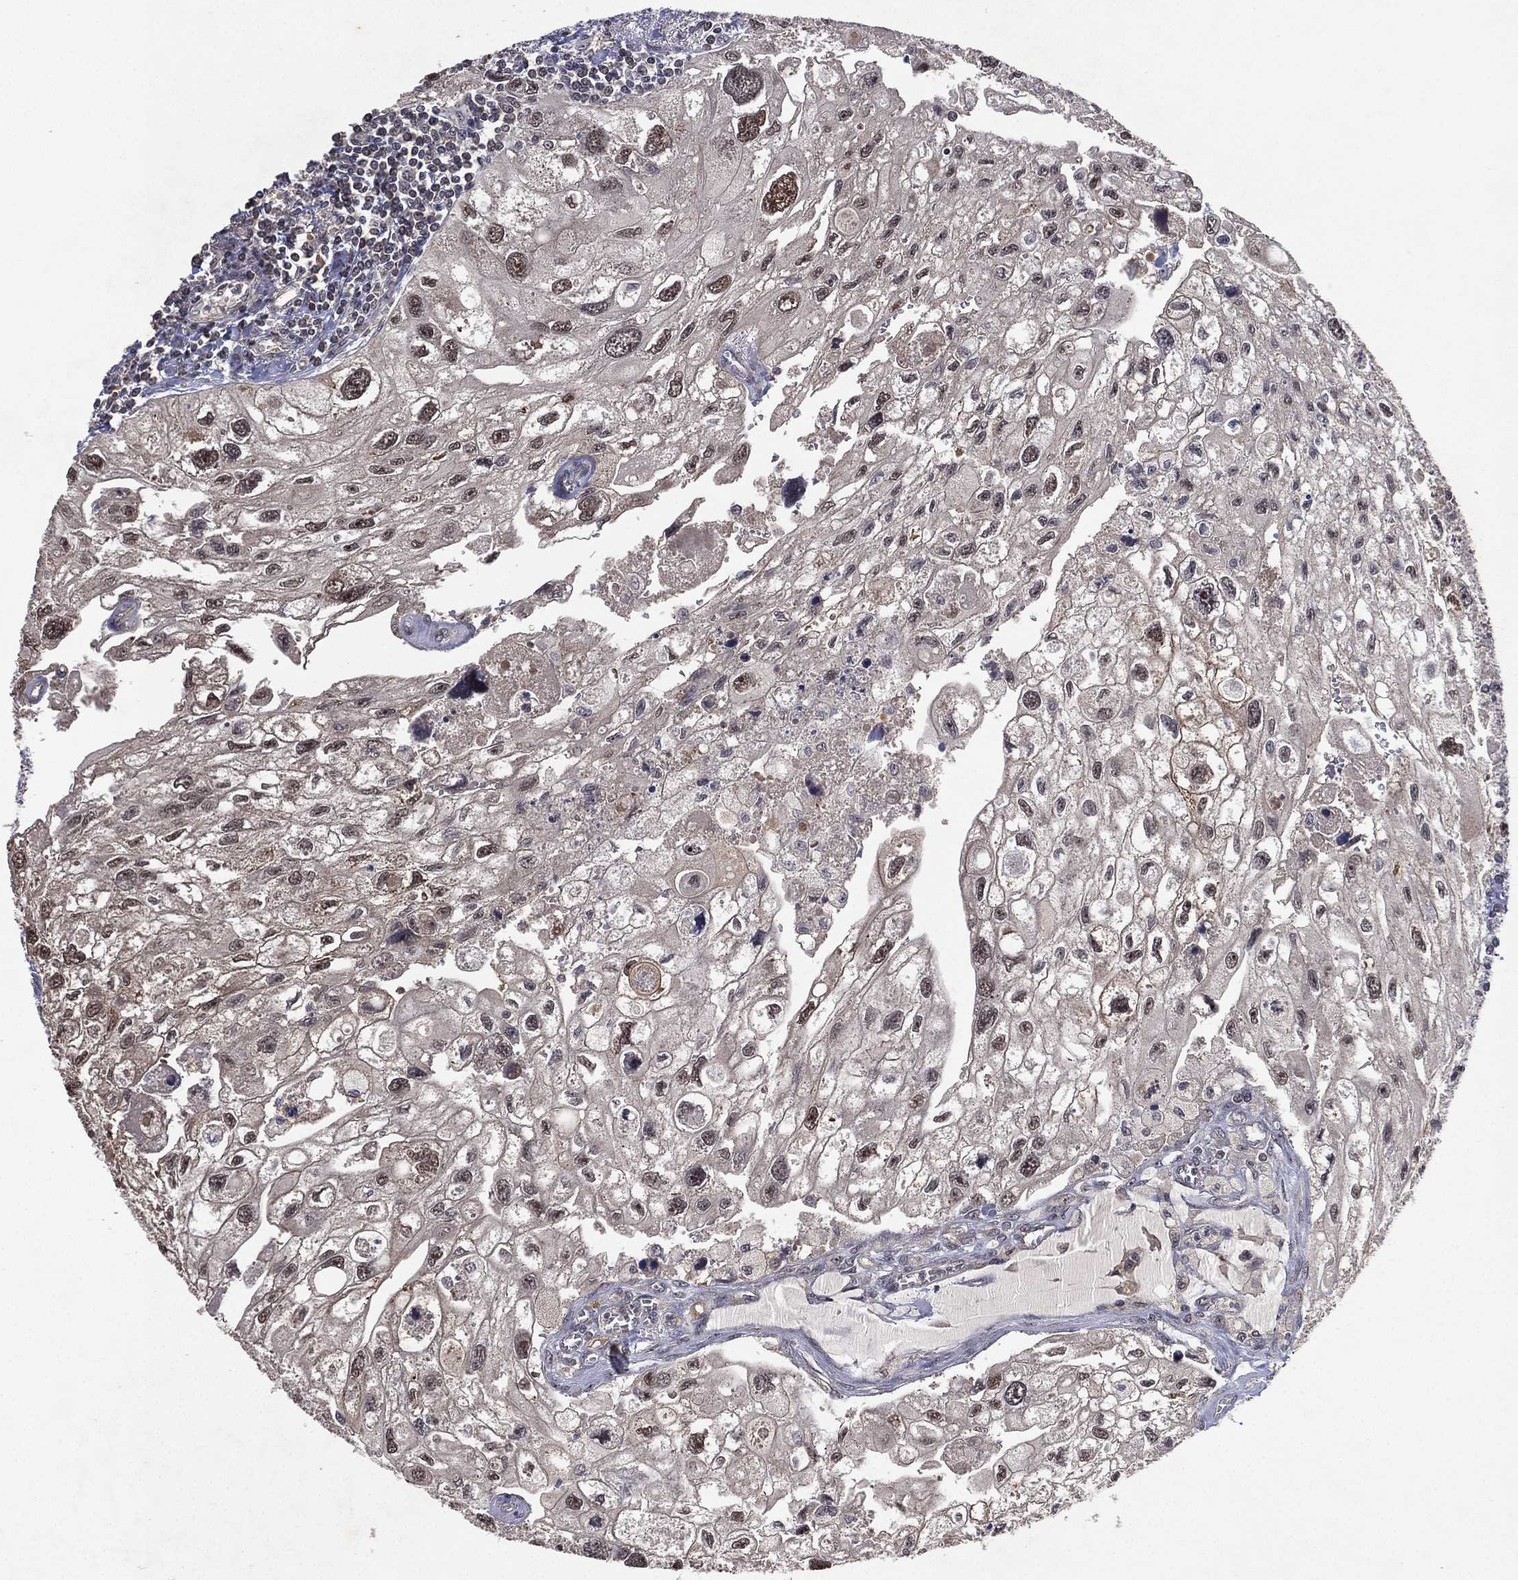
{"staining": {"intensity": "moderate", "quantity": "<25%", "location": "nuclear"}, "tissue": "urothelial cancer", "cell_type": "Tumor cells", "image_type": "cancer", "snomed": [{"axis": "morphology", "description": "Urothelial carcinoma, High grade"}, {"axis": "topography", "description": "Urinary bladder"}], "caption": "This micrograph reveals IHC staining of human urothelial cancer, with low moderate nuclear positivity in about <25% of tumor cells.", "gene": "NELFCD", "patient": {"sex": "male", "age": 59}}